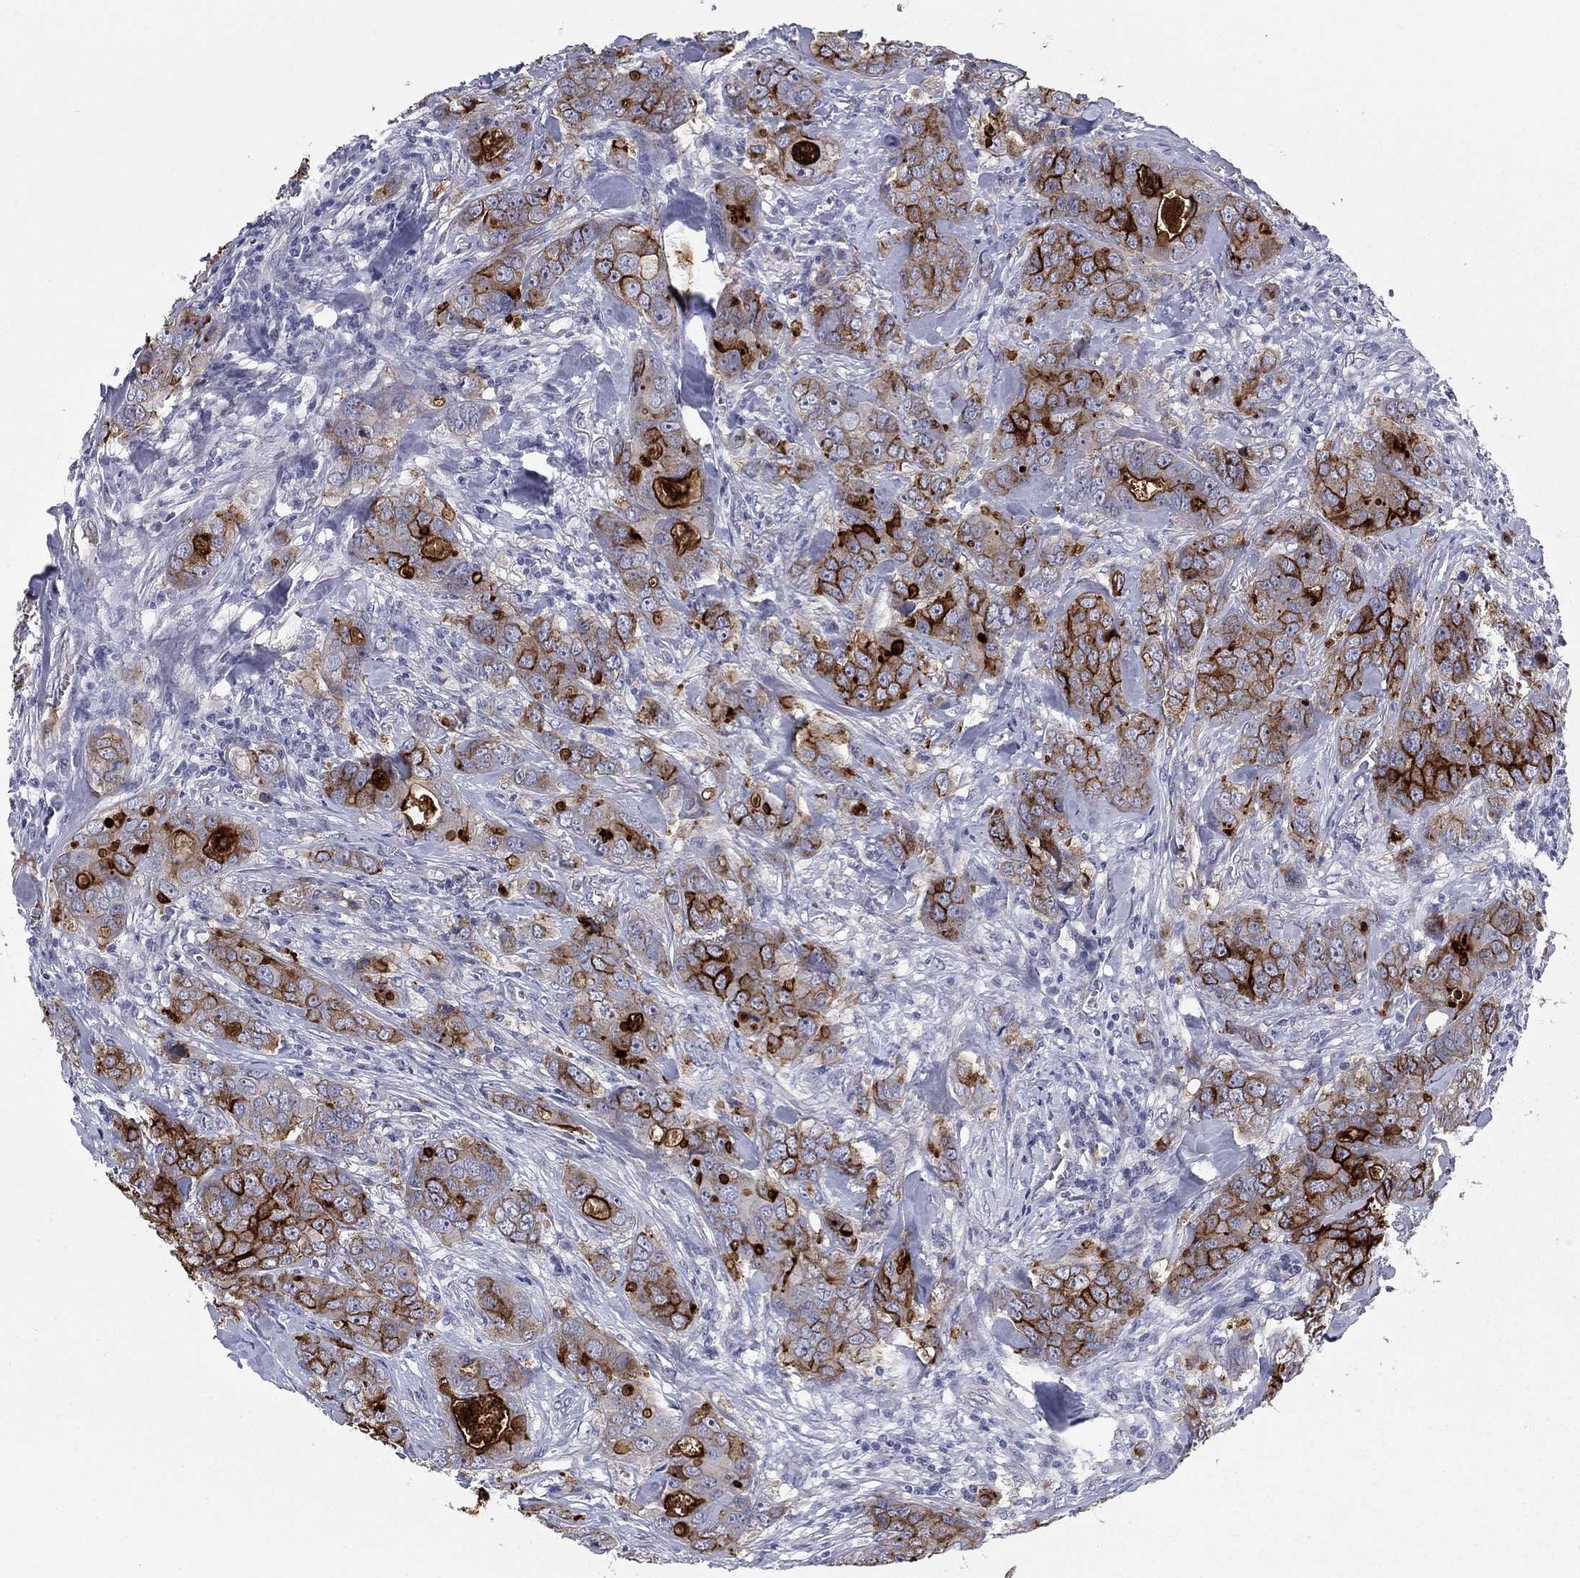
{"staining": {"intensity": "strong", "quantity": "25%-75%", "location": "cytoplasmic/membranous"}, "tissue": "breast cancer", "cell_type": "Tumor cells", "image_type": "cancer", "snomed": [{"axis": "morphology", "description": "Duct carcinoma"}, {"axis": "topography", "description": "Breast"}], "caption": "A brown stain shows strong cytoplasmic/membranous staining of a protein in breast cancer tumor cells.", "gene": "SLC1A1", "patient": {"sex": "female", "age": 43}}